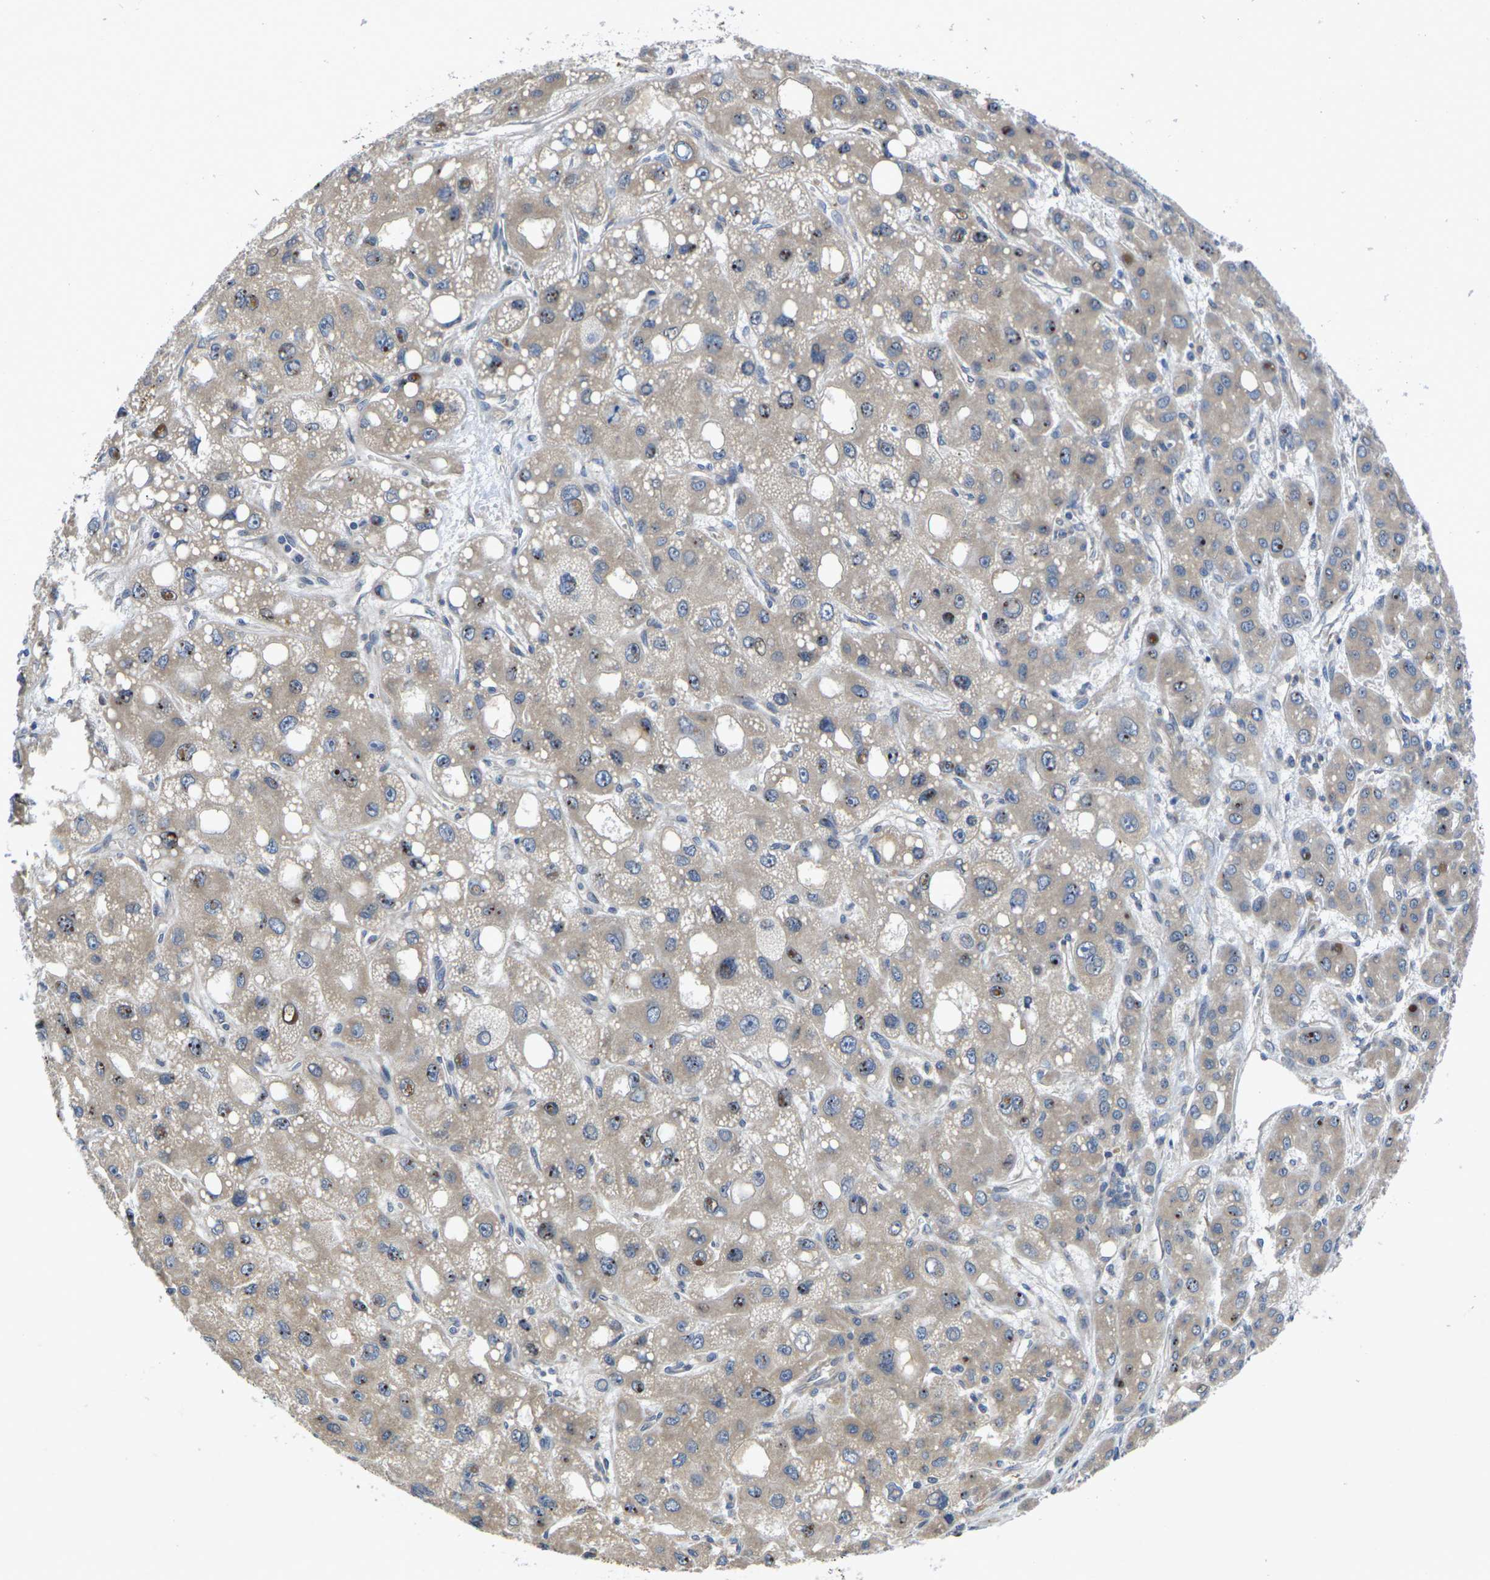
{"staining": {"intensity": "moderate", "quantity": "25%-75%", "location": "nuclear"}, "tissue": "liver cancer", "cell_type": "Tumor cells", "image_type": "cancer", "snomed": [{"axis": "morphology", "description": "Carcinoma, Hepatocellular, NOS"}, {"axis": "topography", "description": "Liver"}], "caption": "A histopathology image of human liver cancer (hepatocellular carcinoma) stained for a protein displays moderate nuclear brown staining in tumor cells. (IHC, brightfield microscopy, high magnification).", "gene": "KIF1B", "patient": {"sex": "male", "age": 55}}